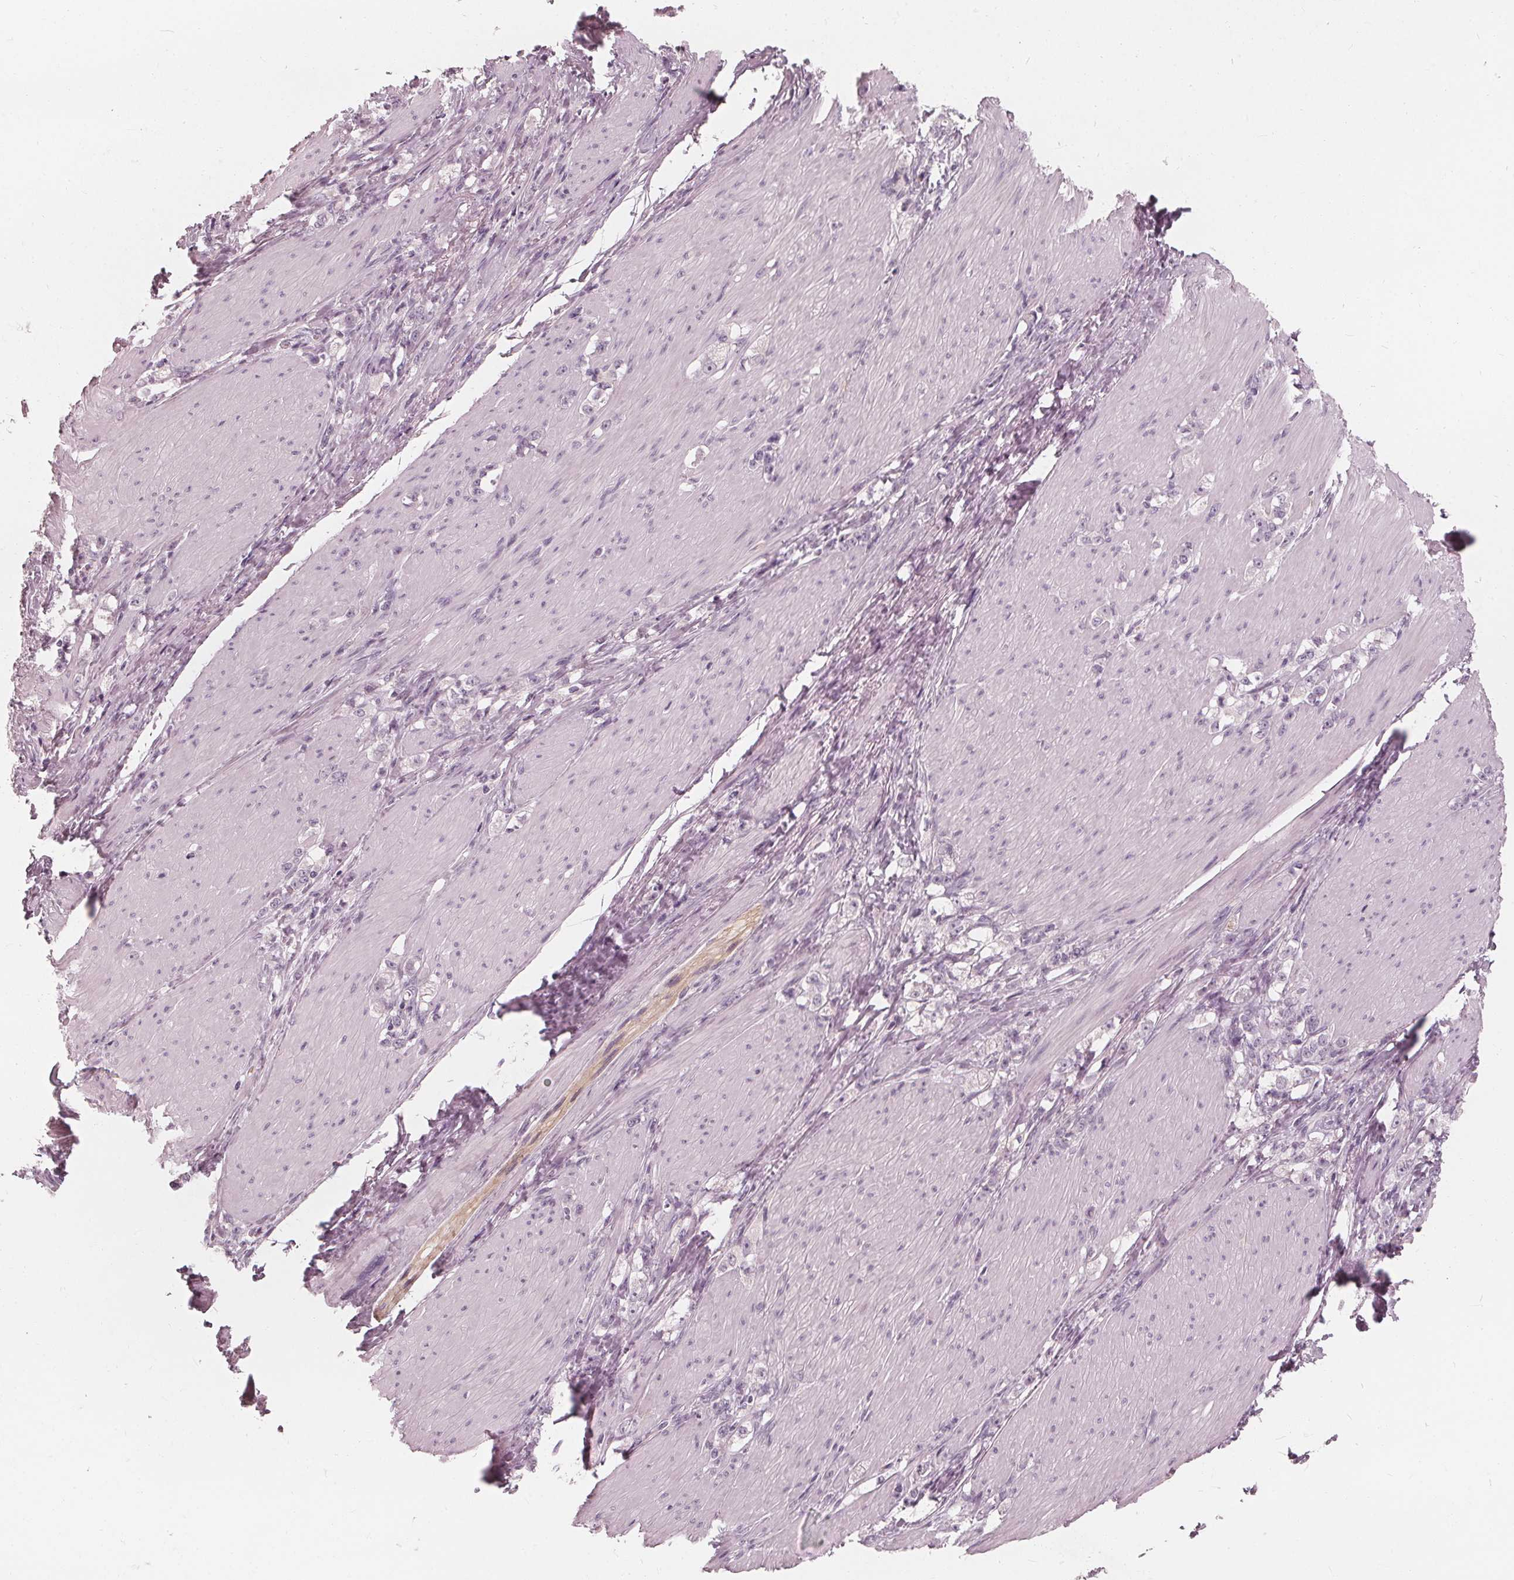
{"staining": {"intensity": "negative", "quantity": "none", "location": "none"}, "tissue": "stomach cancer", "cell_type": "Tumor cells", "image_type": "cancer", "snomed": [{"axis": "morphology", "description": "Adenocarcinoma, NOS"}, {"axis": "topography", "description": "Stomach, lower"}], "caption": "Stomach cancer stained for a protein using immunohistochemistry displays no staining tumor cells.", "gene": "SAT2", "patient": {"sex": "male", "age": 88}}